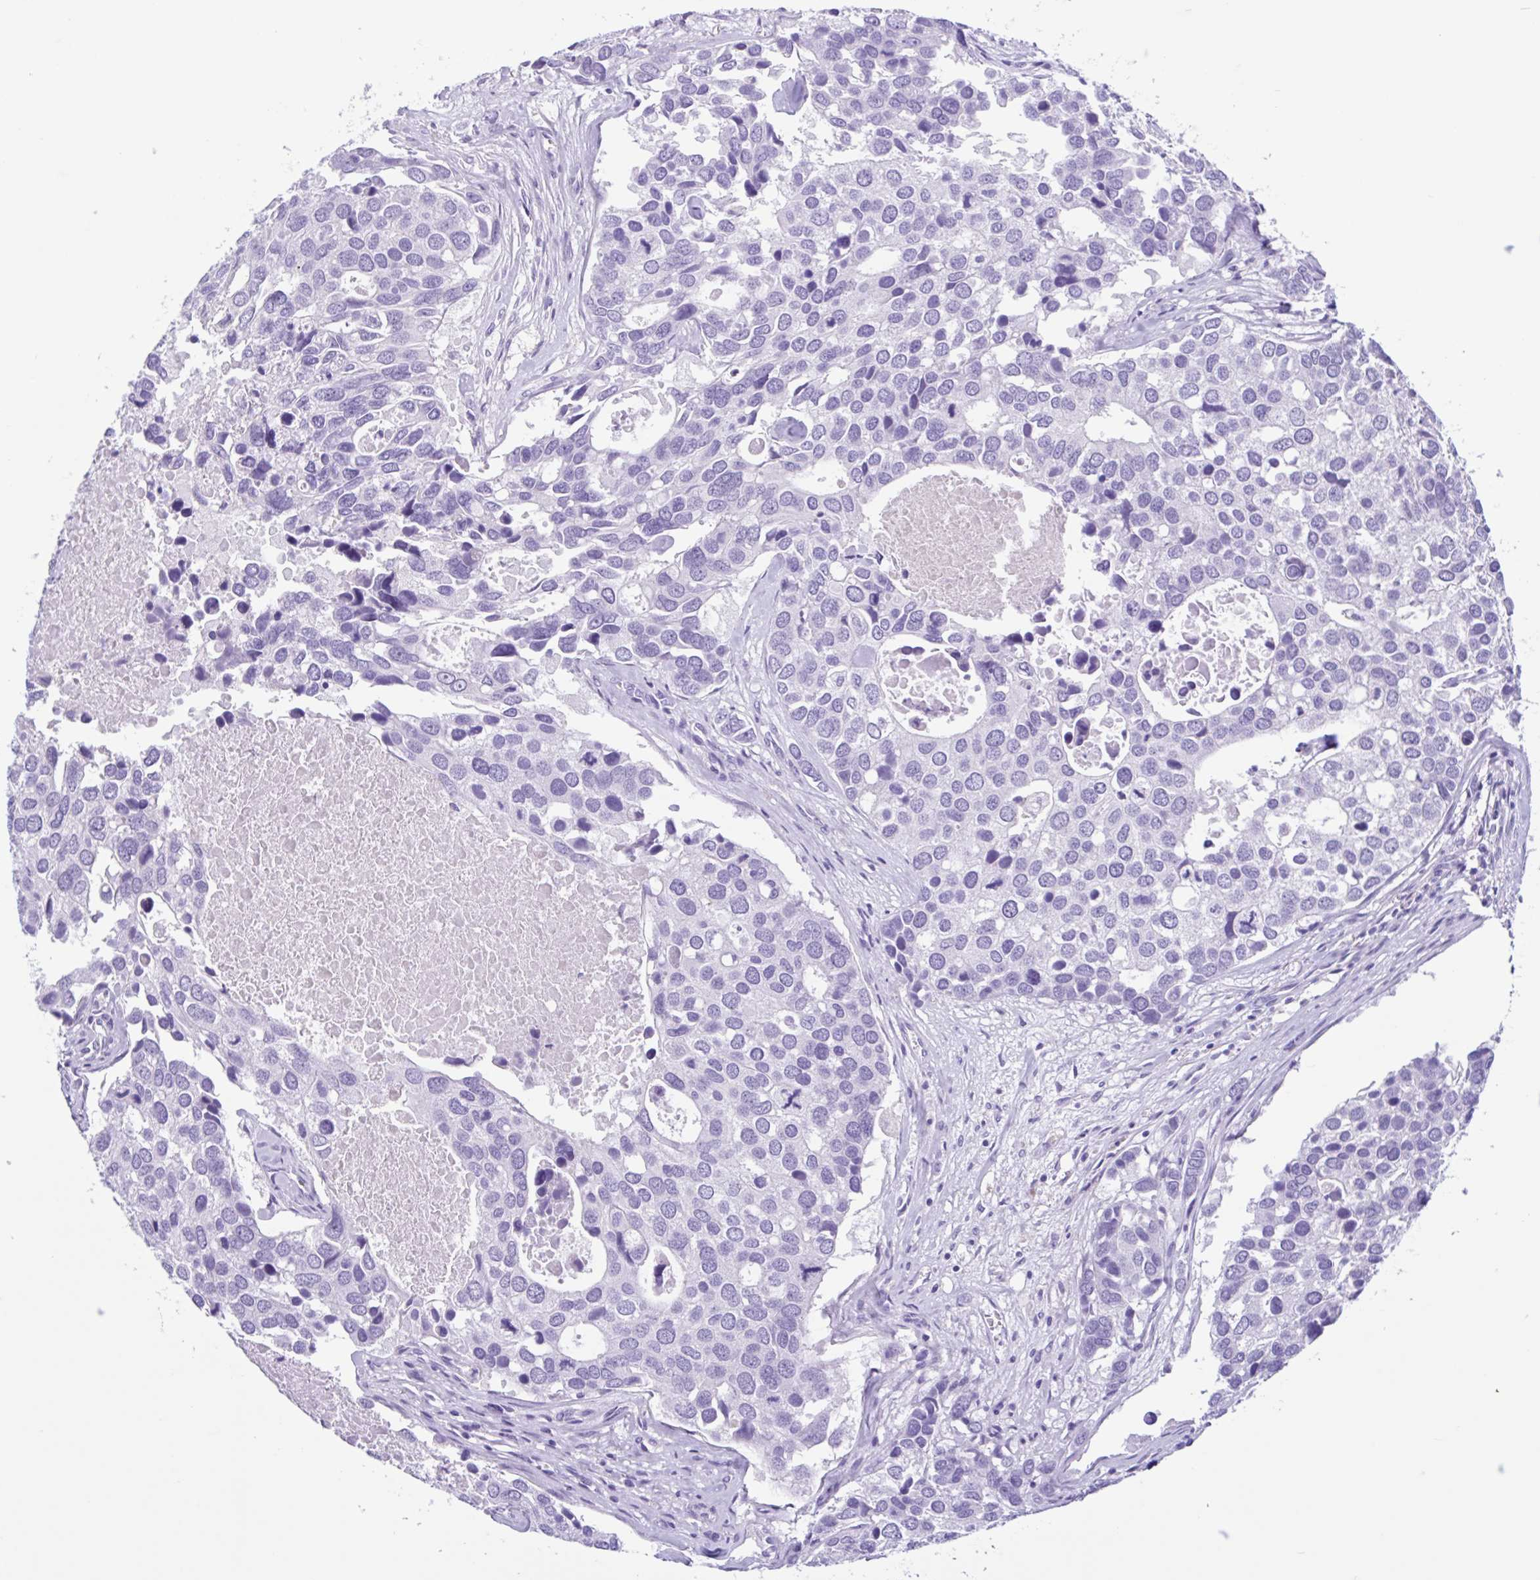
{"staining": {"intensity": "negative", "quantity": "none", "location": "none"}, "tissue": "breast cancer", "cell_type": "Tumor cells", "image_type": "cancer", "snomed": [{"axis": "morphology", "description": "Duct carcinoma"}, {"axis": "topography", "description": "Breast"}], "caption": "Human infiltrating ductal carcinoma (breast) stained for a protein using immunohistochemistry reveals no expression in tumor cells.", "gene": "OR4N4", "patient": {"sex": "female", "age": 83}}